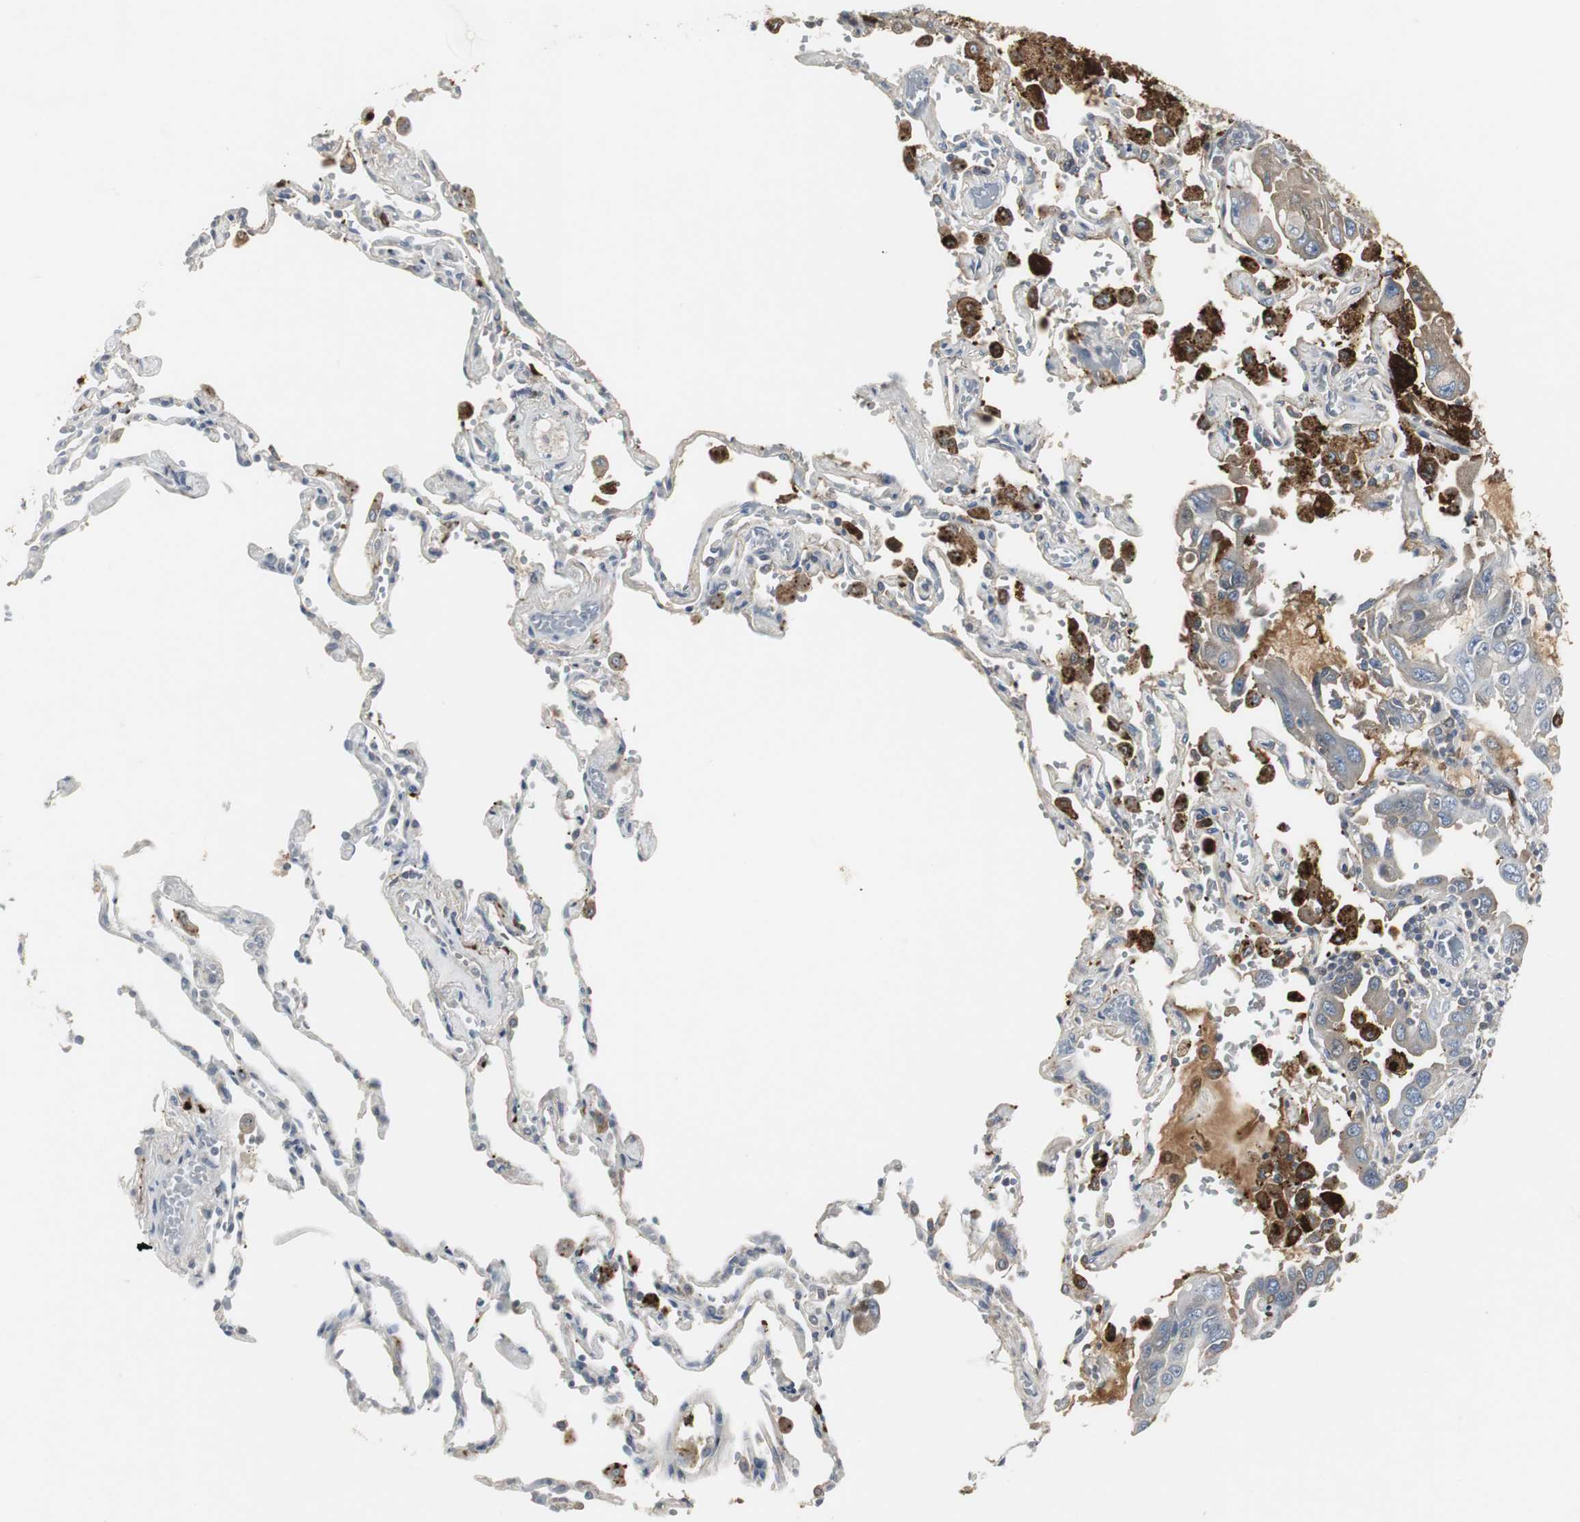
{"staining": {"intensity": "negative", "quantity": "none", "location": "none"}, "tissue": "lung cancer", "cell_type": "Tumor cells", "image_type": "cancer", "snomed": [{"axis": "morphology", "description": "Adenocarcinoma, NOS"}, {"axis": "topography", "description": "Lung"}], "caption": "A photomicrograph of human lung cancer is negative for staining in tumor cells. The staining is performed using DAB brown chromogen with nuclei counter-stained in using hematoxylin.", "gene": "PI15", "patient": {"sex": "male", "age": 64}}